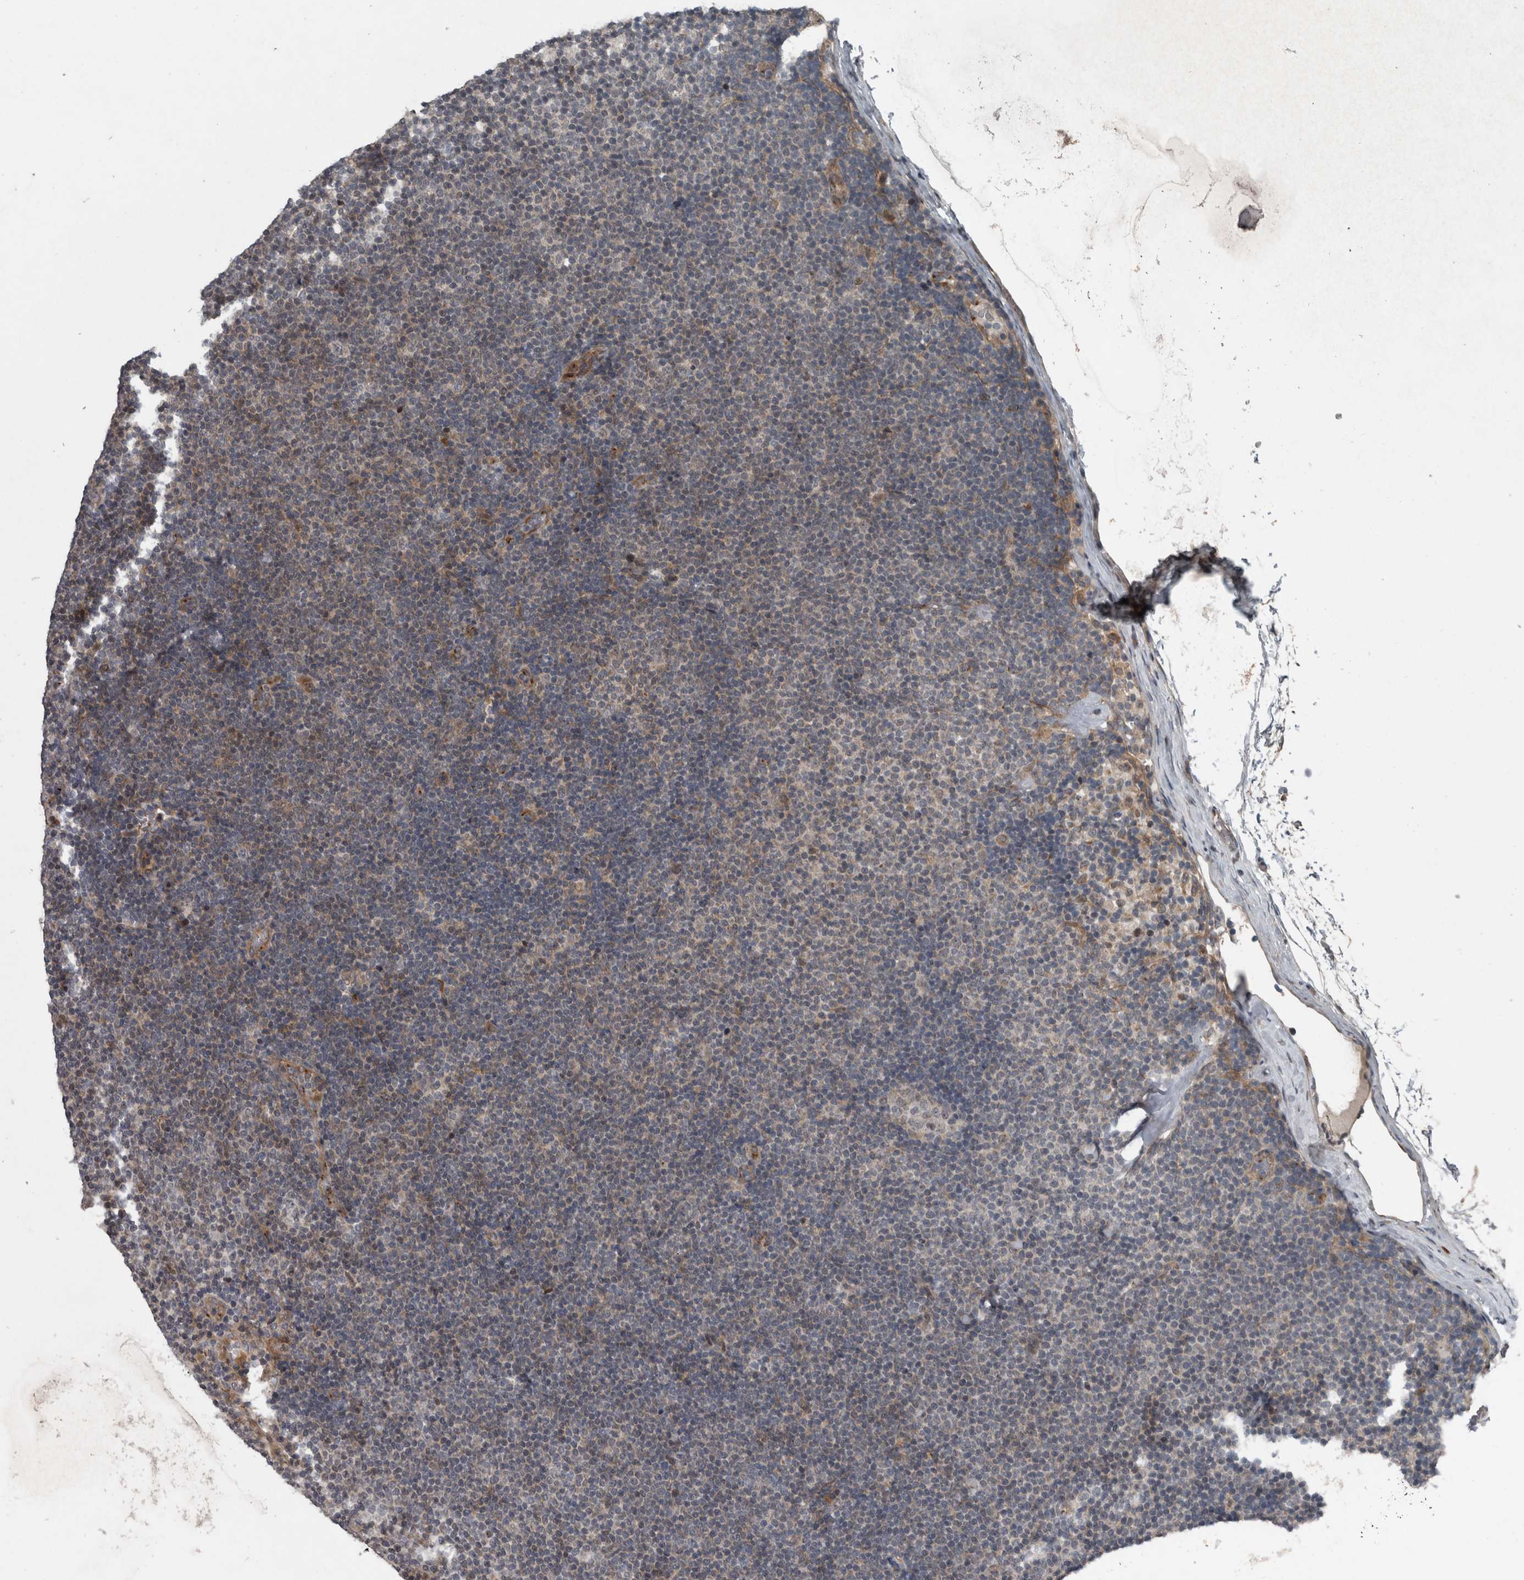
{"staining": {"intensity": "negative", "quantity": "none", "location": "none"}, "tissue": "lymphoma", "cell_type": "Tumor cells", "image_type": "cancer", "snomed": [{"axis": "morphology", "description": "Malignant lymphoma, non-Hodgkin's type, Low grade"}, {"axis": "topography", "description": "Lymph node"}], "caption": "Tumor cells show no significant protein positivity in malignant lymphoma, non-Hodgkin's type (low-grade).", "gene": "ZNF345", "patient": {"sex": "female", "age": 53}}